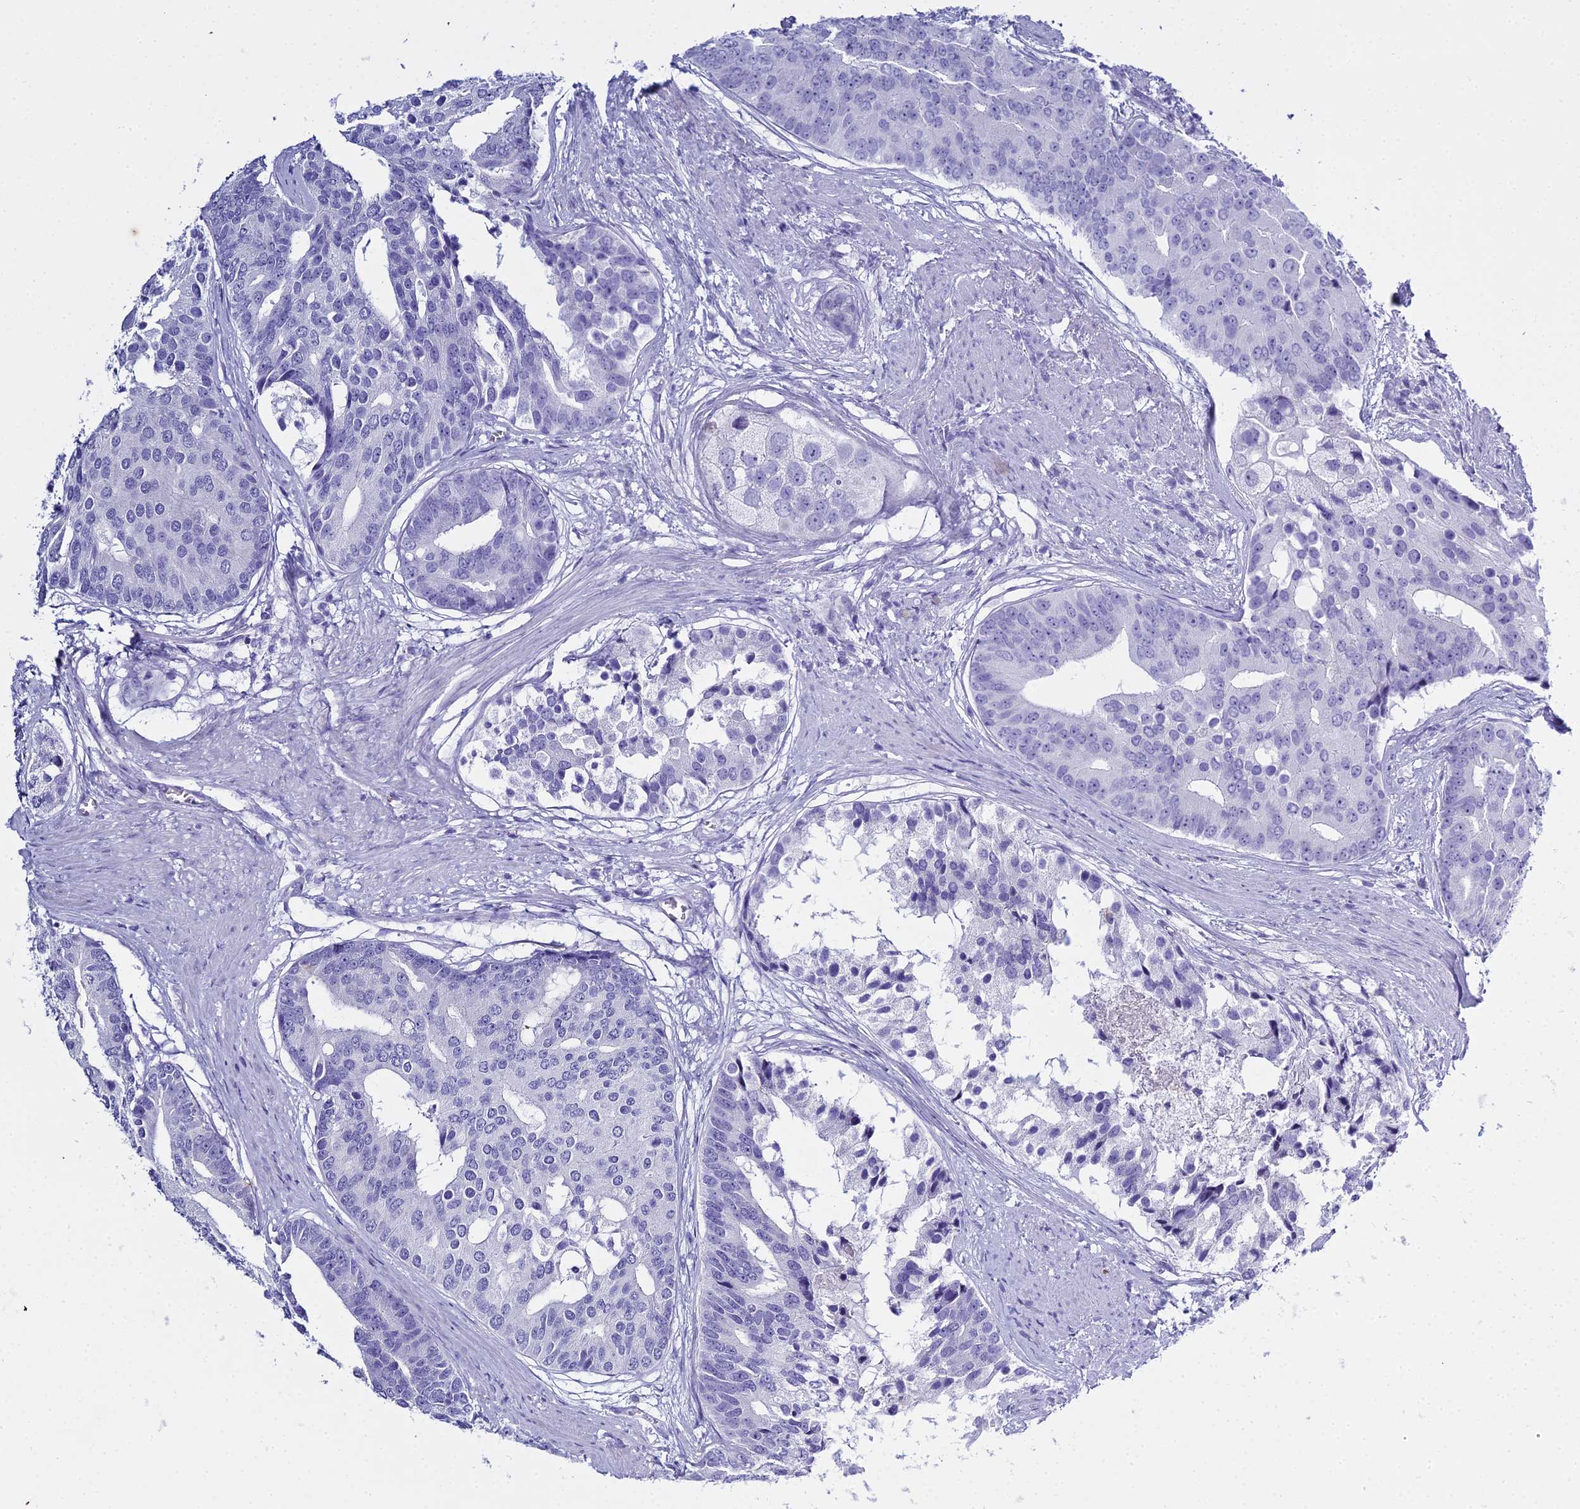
{"staining": {"intensity": "negative", "quantity": "none", "location": "none"}, "tissue": "prostate cancer", "cell_type": "Tumor cells", "image_type": "cancer", "snomed": [{"axis": "morphology", "description": "Adenocarcinoma, High grade"}, {"axis": "topography", "description": "Prostate"}], "caption": "High-grade adenocarcinoma (prostate) stained for a protein using IHC demonstrates no expression tumor cells.", "gene": "HMGB4", "patient": {"sex": "male", "age": 62}}